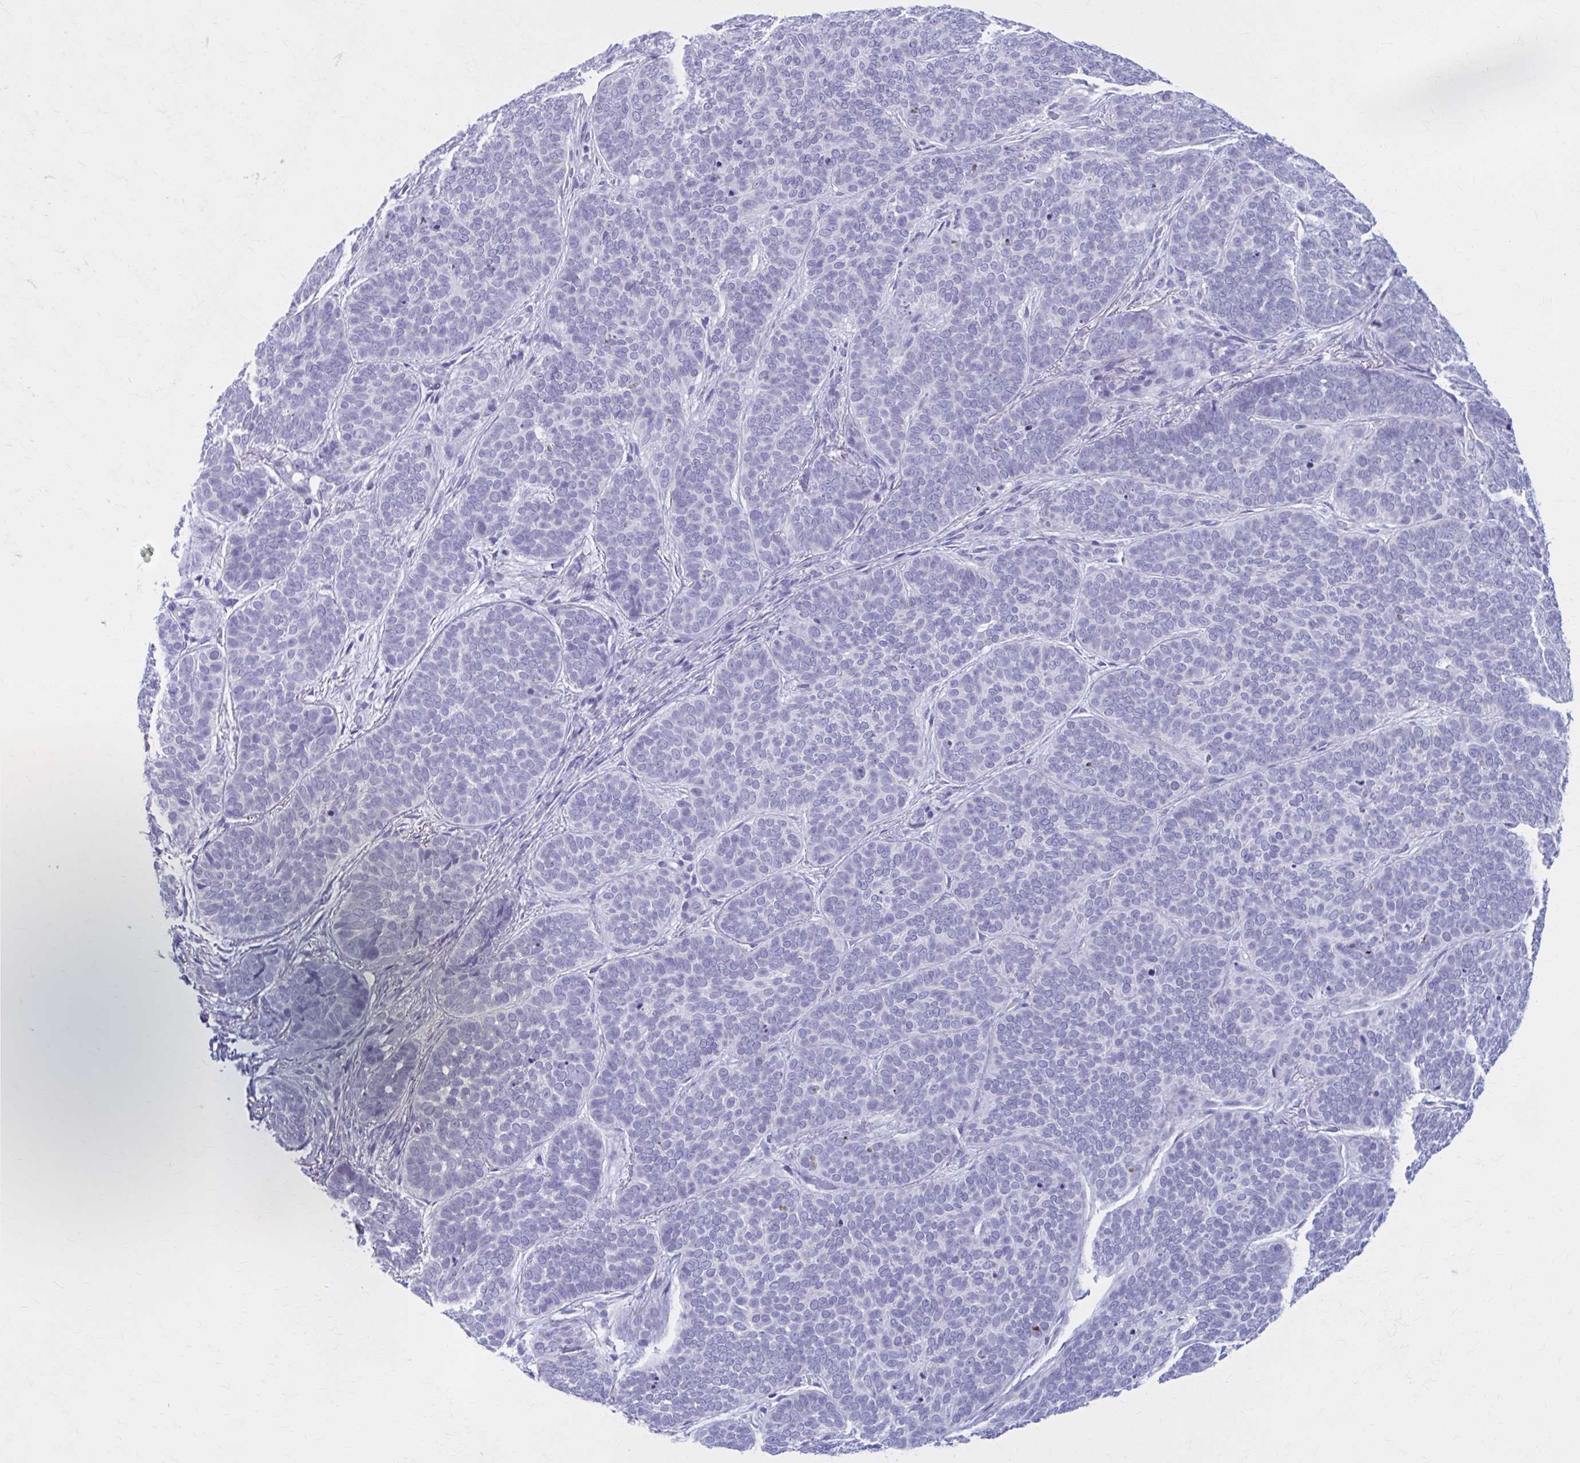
{"staining": {"intensity": "negative", "quantity": "none", "location": "none"}, "tissue": "skin cancer", "cell_type": "Tumor cells", "image_type": "cancer", "snomed": [{"axis": "morphology", "description": "Basal cell carcinoma"}, {"axis": "topography", "description": "Skin"}, {"axis": "topography", "description": "Skin of nose"}], "caption": "Tumor cells are negative for brown protein staining in skin cancer (basal cell carcinoma).", "gene": "KCNE2", "patient": {"sex": "female", "age": 81}}